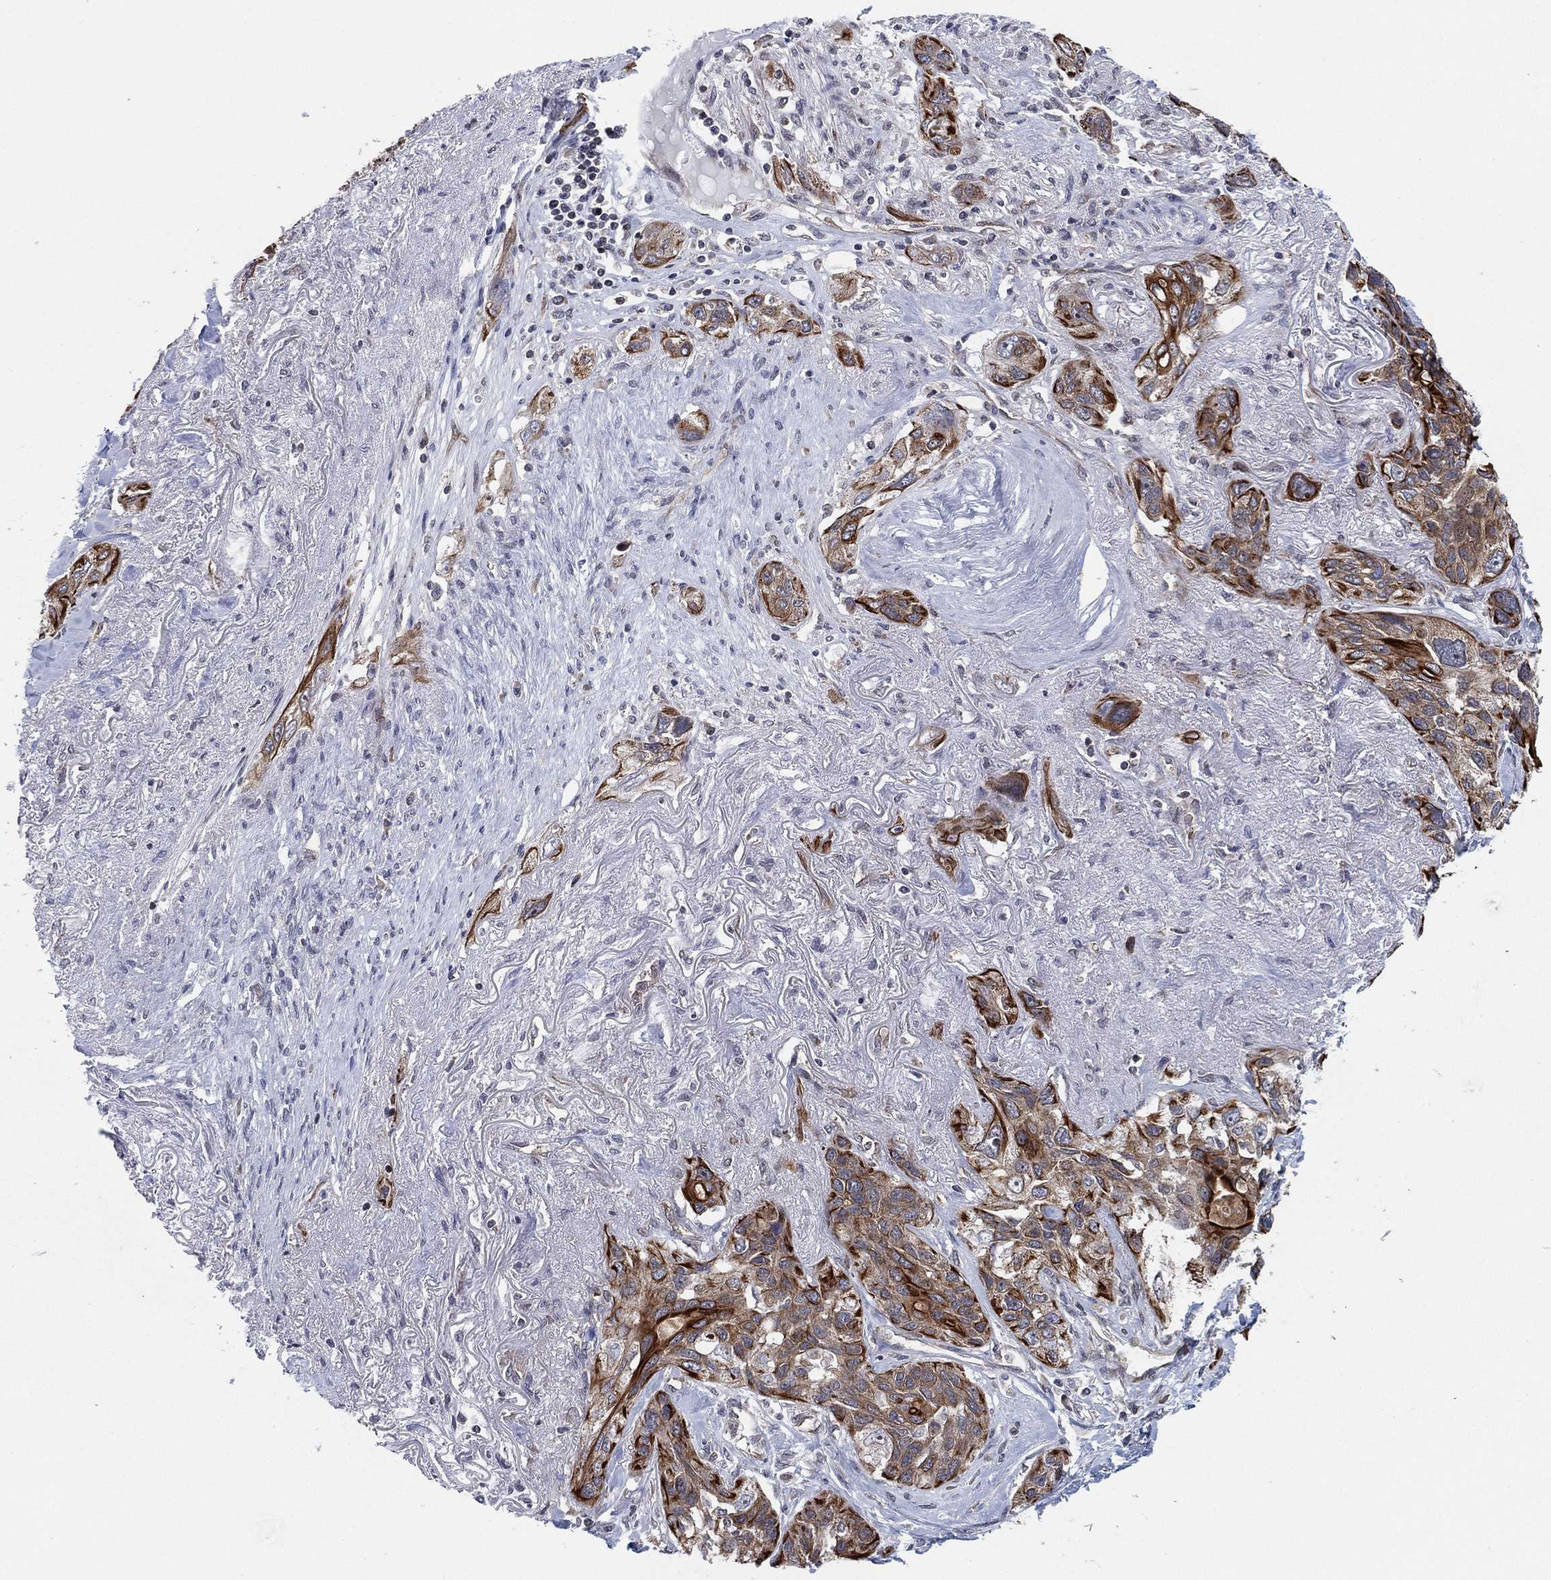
{"staining": {"intensity": "strong", "quantity": "25%-75%", "location": "cytoplasmic/membranous"}, "tissue": "lung cancer", "cell_type": "Tumor cells", "image_type": "cancer", "snomed": [{"axis": "morphology", "description": "Squamous cell carcinoma, NOS"}, {"axis": "topography", "description": "Lung"}], "caption": "Brown immunohistochemical staining in human lung cancer displays strong cytoplasmic/membranous expression in approximately 25%-75% of tumor cells.", "gene": "TMCO1", "patient": {"sex": "female", "age": 70}}